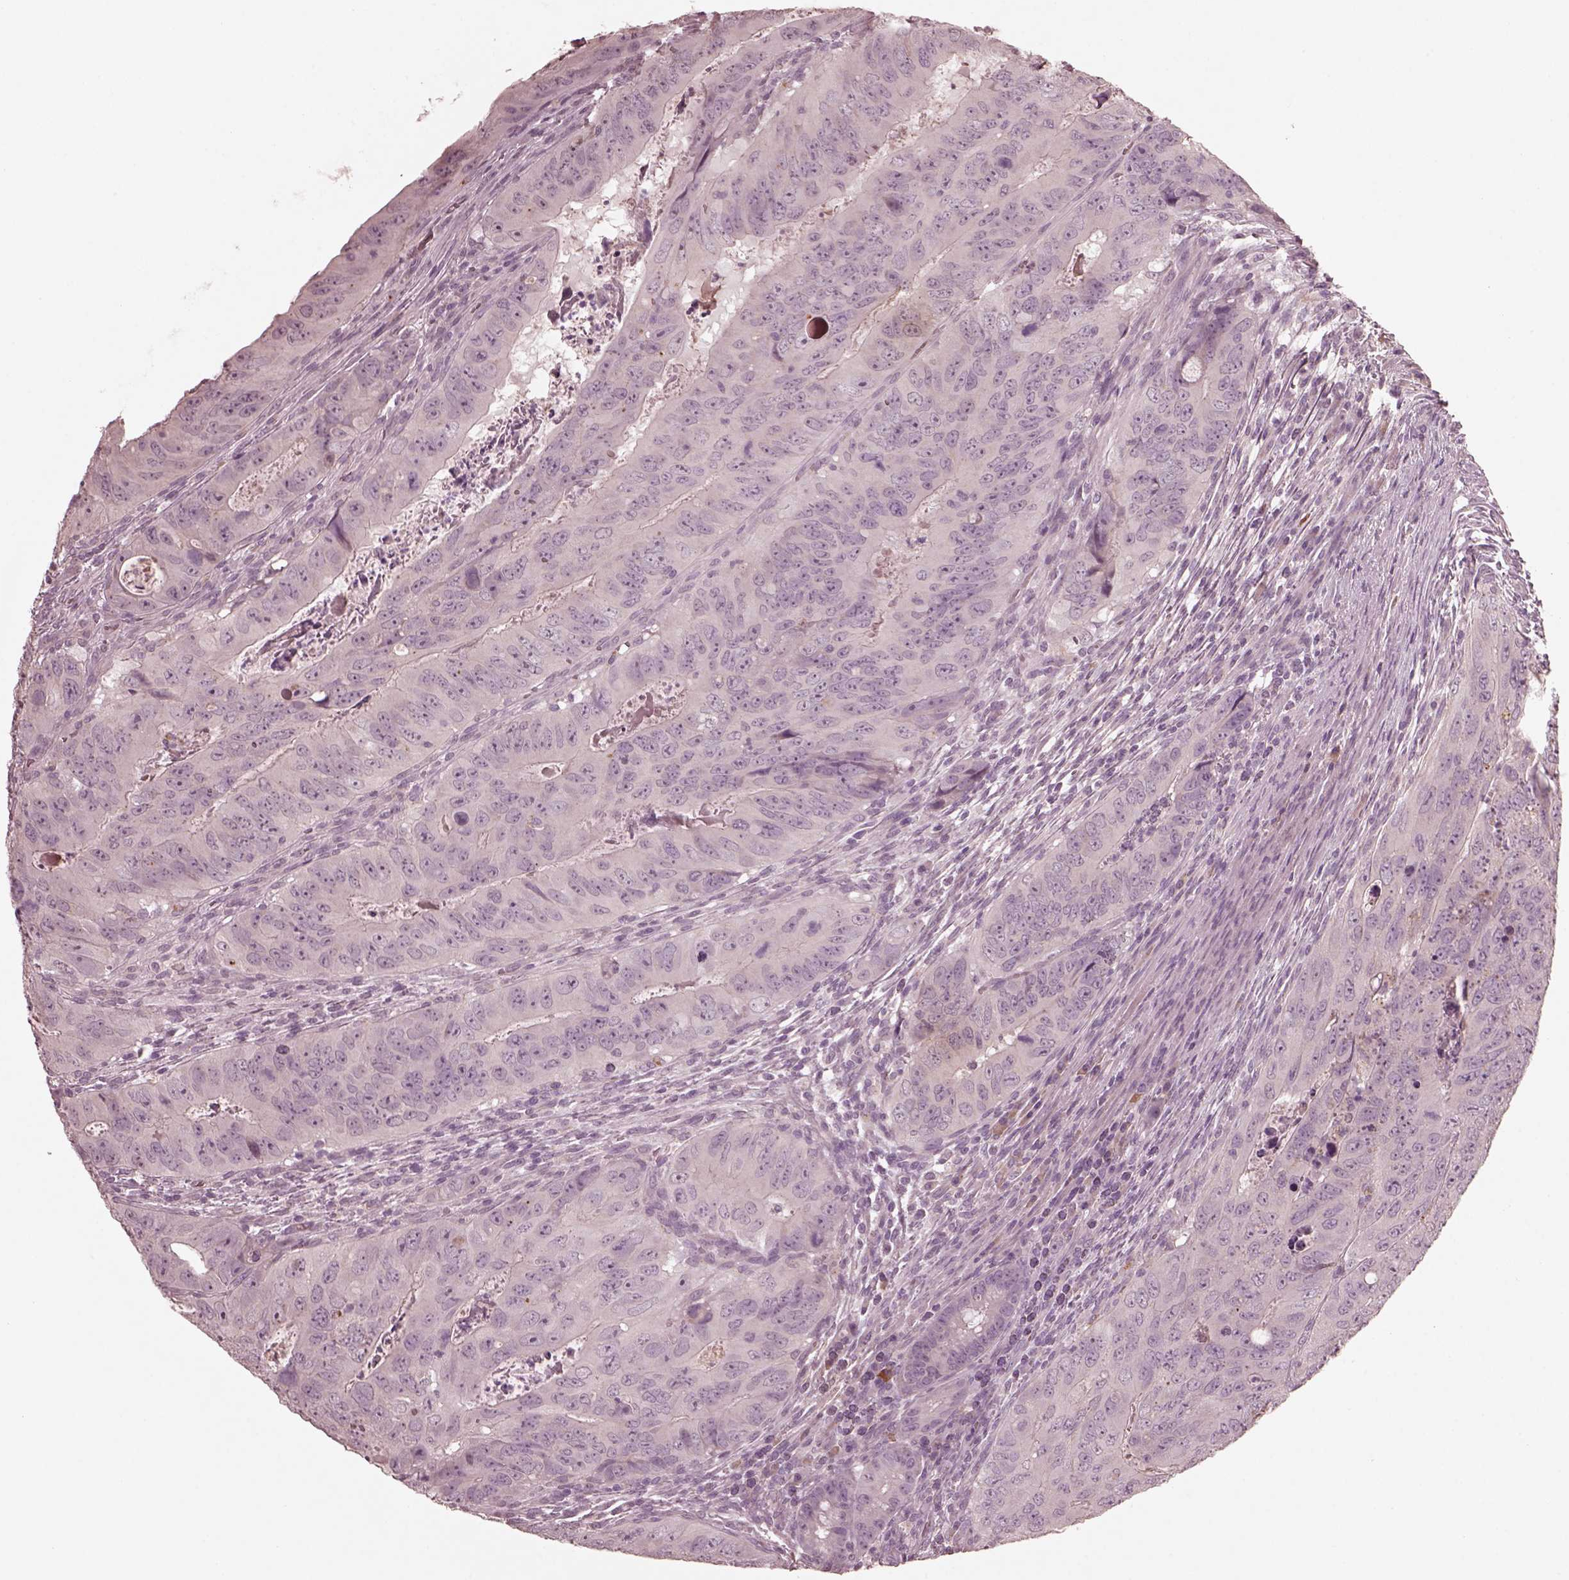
{"staining": {"intensity": "negative", "quantity": "none", "location": "none"}, "tissue": "colorectal cancer", "cell_type": "Tumor cells", "image_type": "cancer", "snomed": [{"axis": "morphology", "description": "Adenocarcinoma, NOS"}, {"axis": "topography", "description": "Colon"}], "caption": "Tumor cells are negative for brown protein staining in colorectal cancer. (Stains: DAB (3,3'-diaminobenzidine) immunohistochemistry (IHC) with hematoxylin counter stain, Microscopy: brightfield microscopy at high magnification).", "gene": "VWA5B1", "patient": {"sex": "male", "age": 79}}